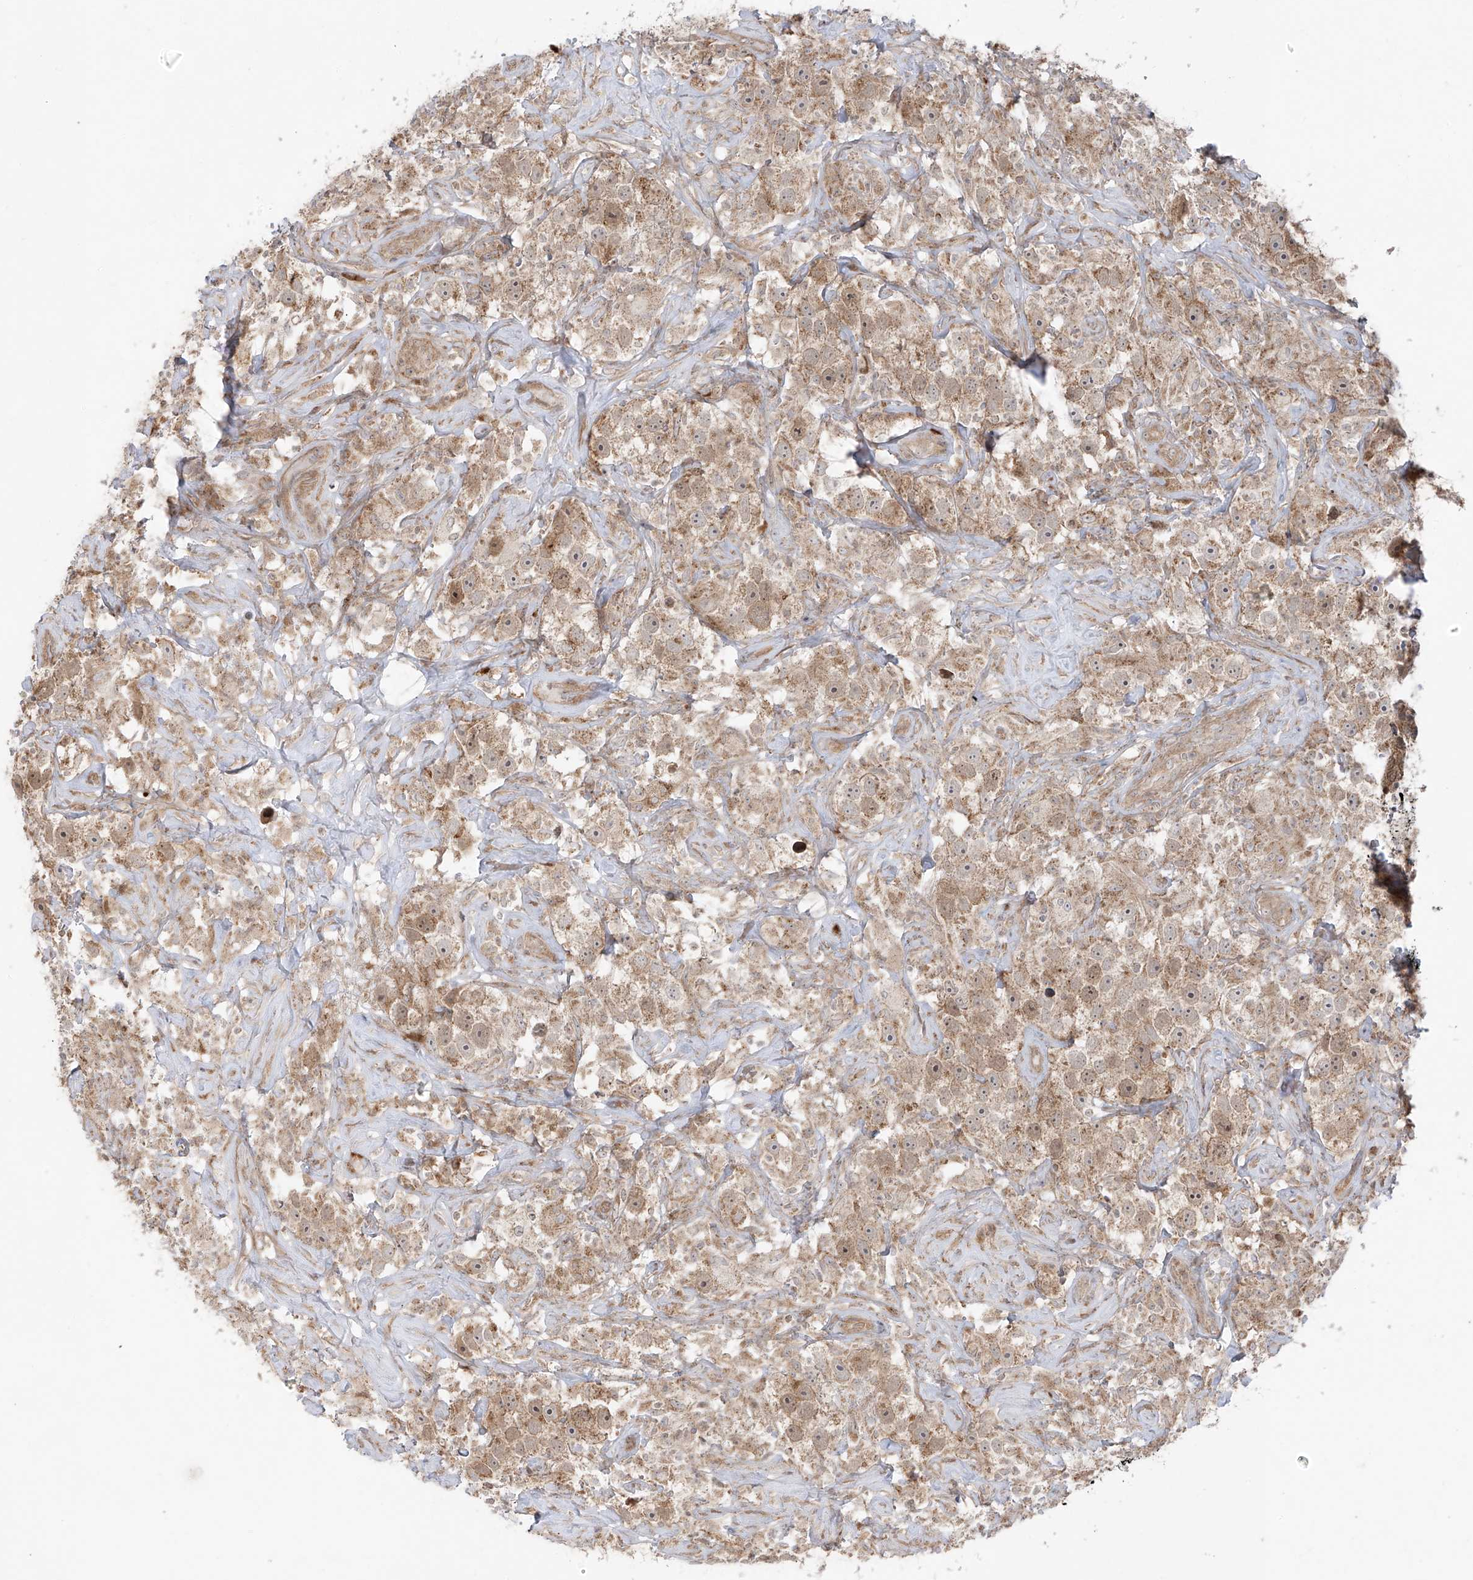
{"staining": {"intensity": "moderate", "quantity": ">75%", "location": "cytoplasmic/membranous"}, "tissue": "testis cancer", "cell_type": "Tumor cells", "image_type": "cancer", "snomed": [{"axis": "morphology", "description": "Seminoma, NOS"}, {"axis": "topography", "description": "Testis"}], "caption": "The image reveals a brown stain indicating the presence of a protein in the cytoplasmic/membranous of tumor cells in testis seminoma. (Stains: DAB (3,3'-diaminobenzidine) in brown, nuclei in blue, Microscopy: brightfield microscopy at high magnification).", "gene": "PDE11A", "patient": {"sex": "male", "age": 49}}